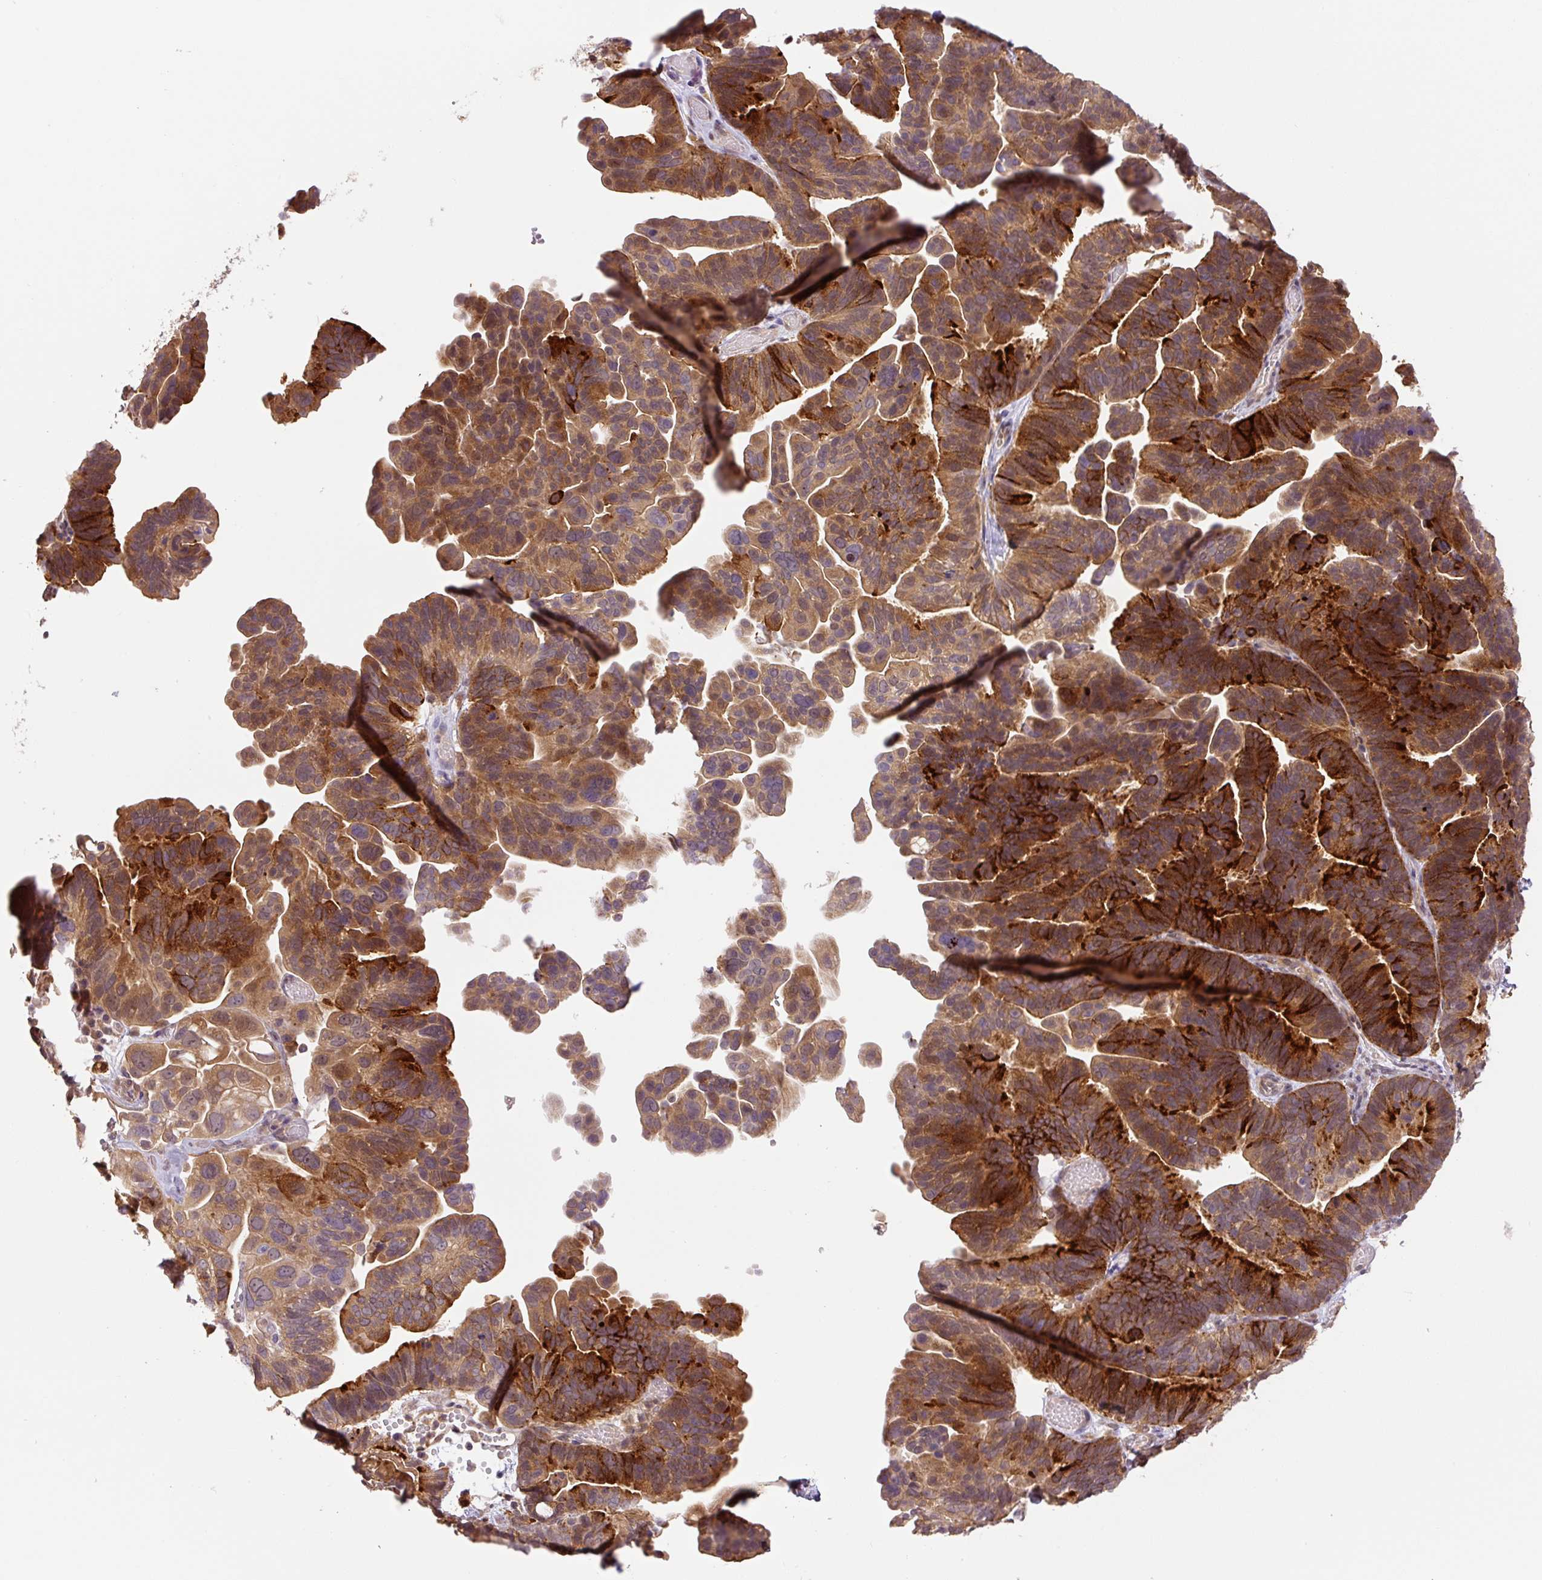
{"staining": {"intensity": "strong", "quantity": ">75%", "location": "cytoplasmic/membranous"}, "tissue": "ovarian cancer", "cell_type": "Tumor cells", "image_type": "cancer", "snomed": [{"axis": "morphology", "description": "Cystadenocarcinoma, serous, NOS"}, {"axis": "topography", "description": "Ovary"}], "caption": "A high amount of strong cytoplasmic/membranous positivity is appreciated in about >75% of tumor cells in ovarian cancer (serous cystadenocarcinoma) tissue. (Brightfield microscopy of DAB IHC at high magnification).", "gene": "ZSWIM7", "patient": {"sex": "female", "age": 56}}